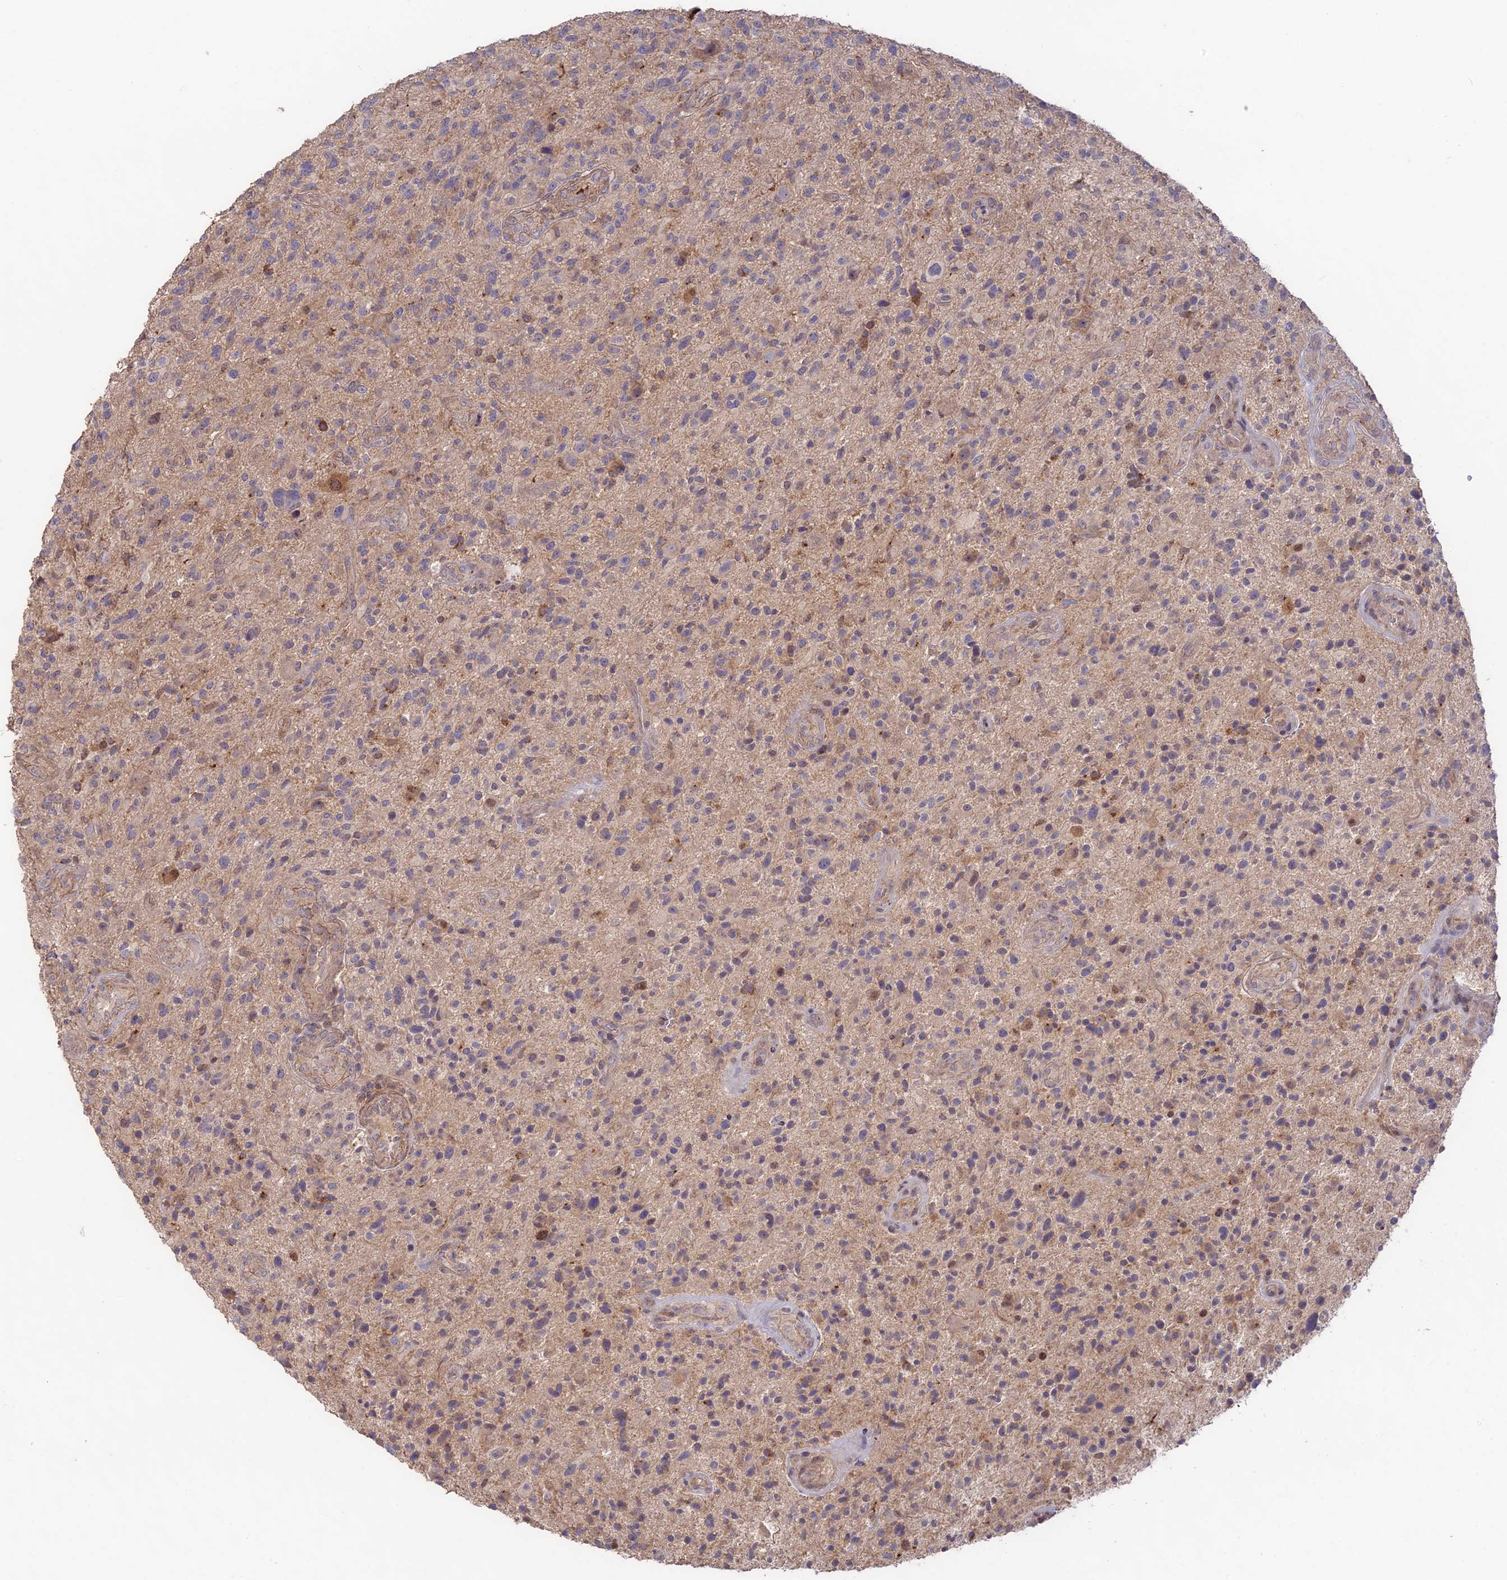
{"staining": {"intensity": "weak", "quantity": "<25%", "location": "cytoplasmic/membranous"}, "tissue": "glioma", "cell_type": "Tumor cells", "image_type": "cancer", "snomed": [{"axis": "morphology", "description": "Glioma, malignant, High grade"}, {"axis": "topography", "description": "Brain"}], "caption": "Tumor cells show no significant protein expression in malignant glioma (high-grade).", "gene": "CLCF1", "patient": {"sex": "male", "age": 47}}